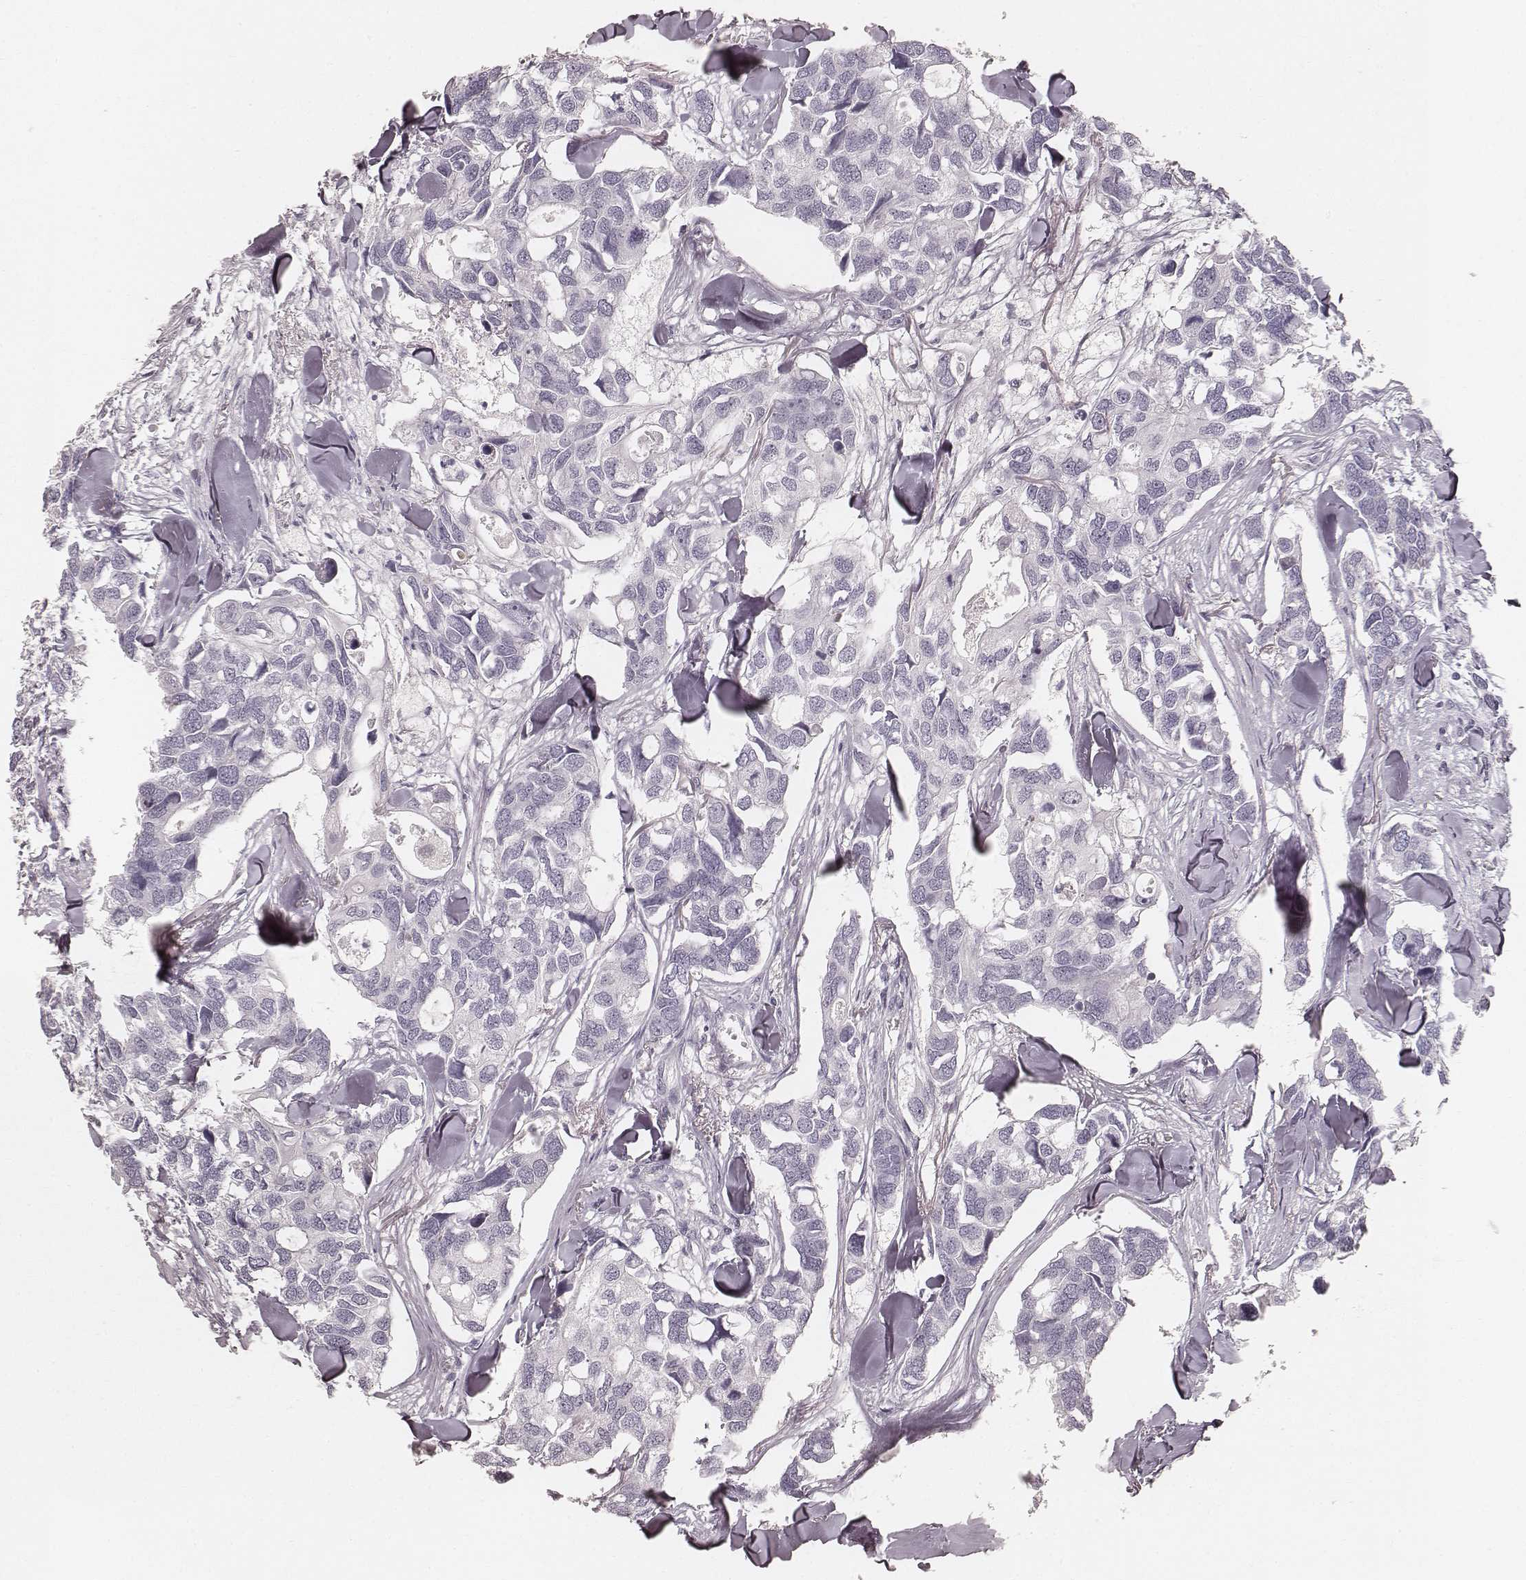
{"staining": {"intensity": "negative", "quantity": "none", "location": "none"}, "tissue": "breast cancer", "cell_type": "Tumor cells", "image_type": "cancer", "snomed": [{"axis": "morphology", "description": "Duct carcinoma"}, {"axis": "topography", "description": "Breast"}], "caption": "High magnification brightfield microscopy of breast intraductal carcinoma stained with DAB (3,3'-diaminobenzidine) (brown) and counterstained with hematoxylin (blue): tumor cells show no significant staining.", "gene": "KRT26", "patient": {"sex": "female", "age": 83}}